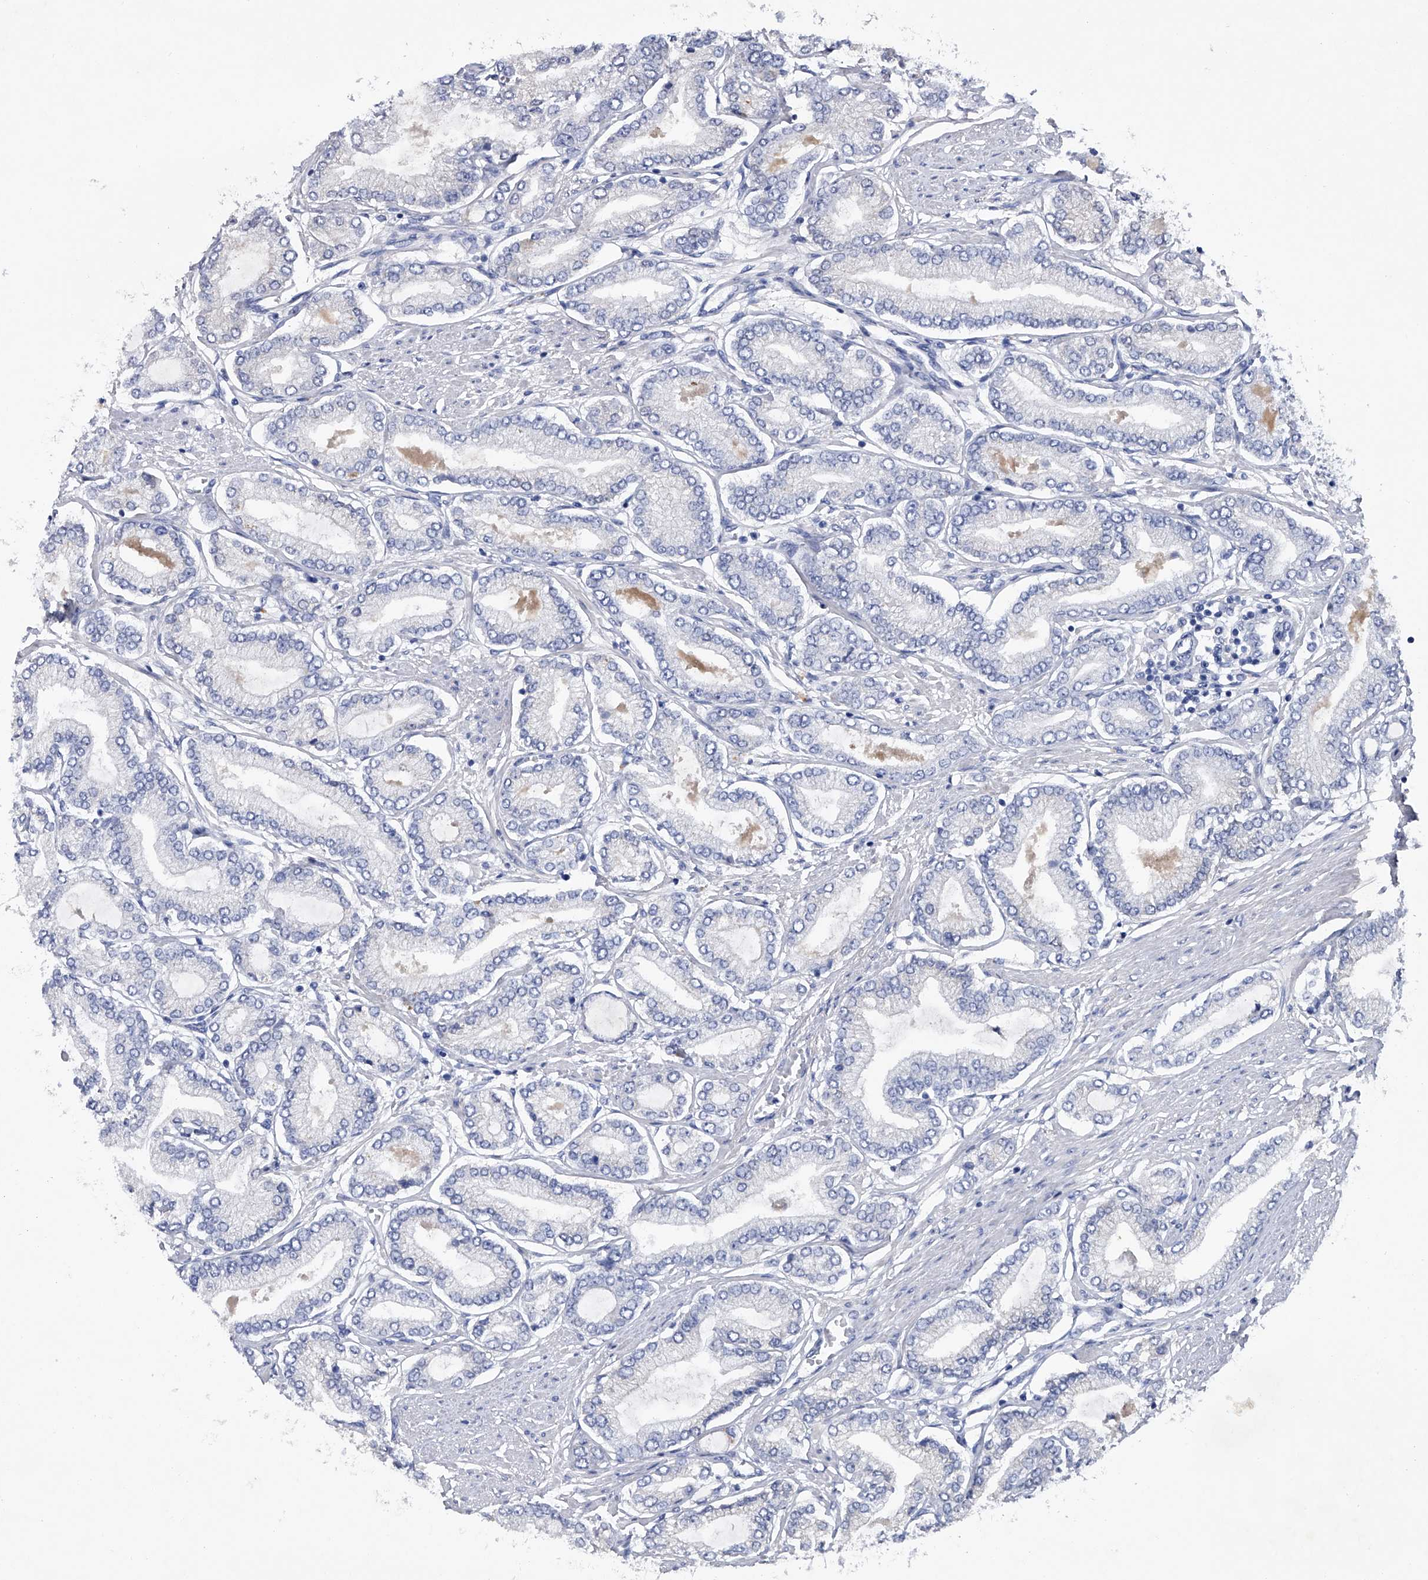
{"staining": {"intensity": "negative", "quantity": "none", "location": "none"}, "tissue": "prostate cancer", "cell_type": "Tumor cells", "image_type": "cancer", "snomed": [{"axis": "morphology", "description": "Adenocarcinoma, Low grade"}, {"axis": "topography", "description": "Prostate"}], "caption": "Immunohistochemistry (IHC) image of human prostate cancer stained for a protein (brown), which demonstrates no expression in tumor cells. (DAB (3,3'-diaminobenzidine) immunohistochemistry visualized using brightfield microscopy, high magnification).", "gene": "ASNS", "patient": {"sex": "male", "age": 63}}